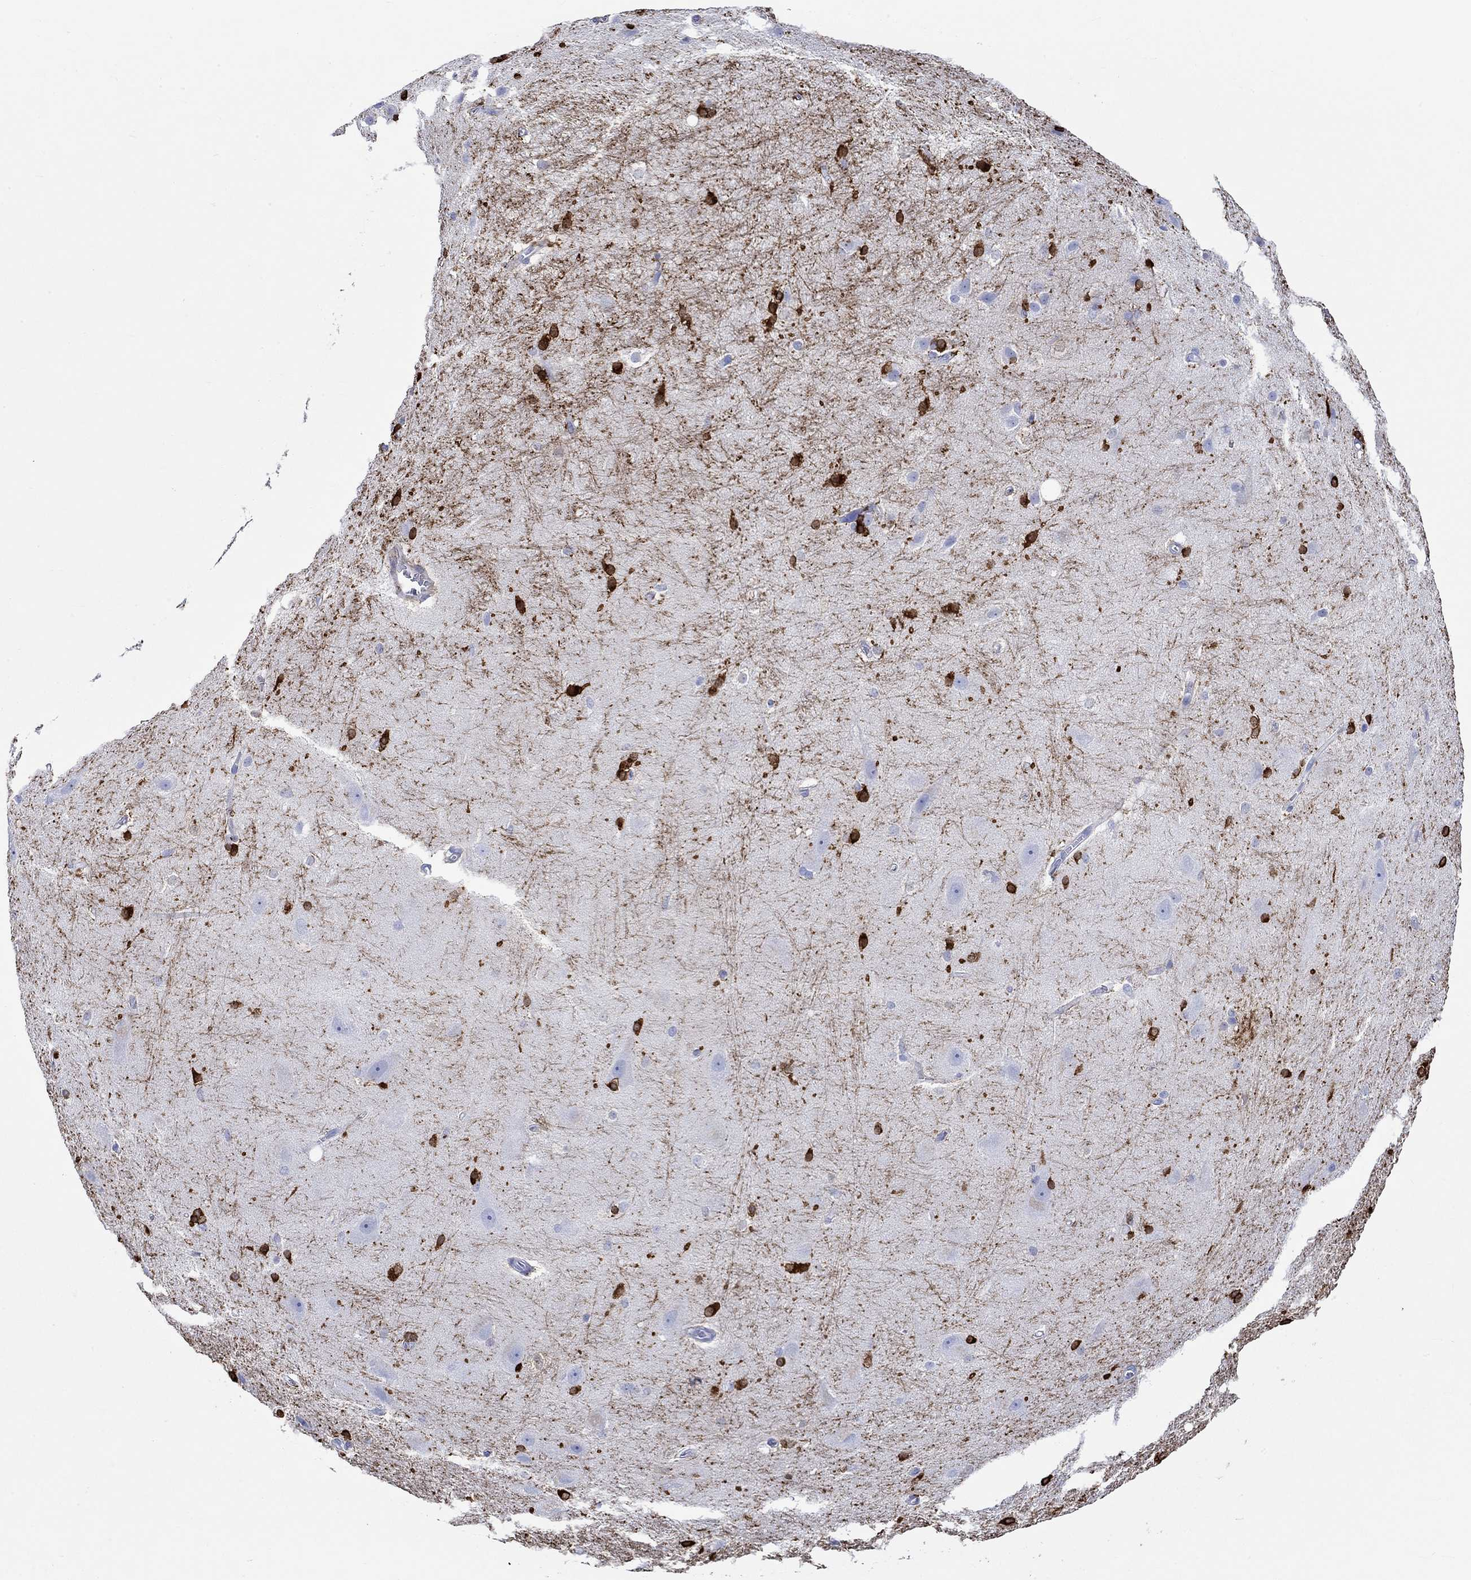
{"staining": {"intensity": "strong", "quantity": "25%-75%", "location": "cytoplasmic/membranous,nuclear"}, "tissue": "hippocampus", "cell_type": "Glial cells", "image_type": "normal", "snomed": [{"axis": "morphology", "description": "Normal tissue, NOS"}, {"axis": "topography", "description": "Cerebral cortex"}, {"axis": "topography", "description": "Hippocampus"}], "caption": "A micrograph of hippocampus stained for a protein reveals strong cytoplasmic/membranous,nuclear brown staining in glial cells. (Brightfield microscopy of DAB IHC at high magnification).", "gene": "CRYAB", "patient": {"sex": "female", "age": 19}}